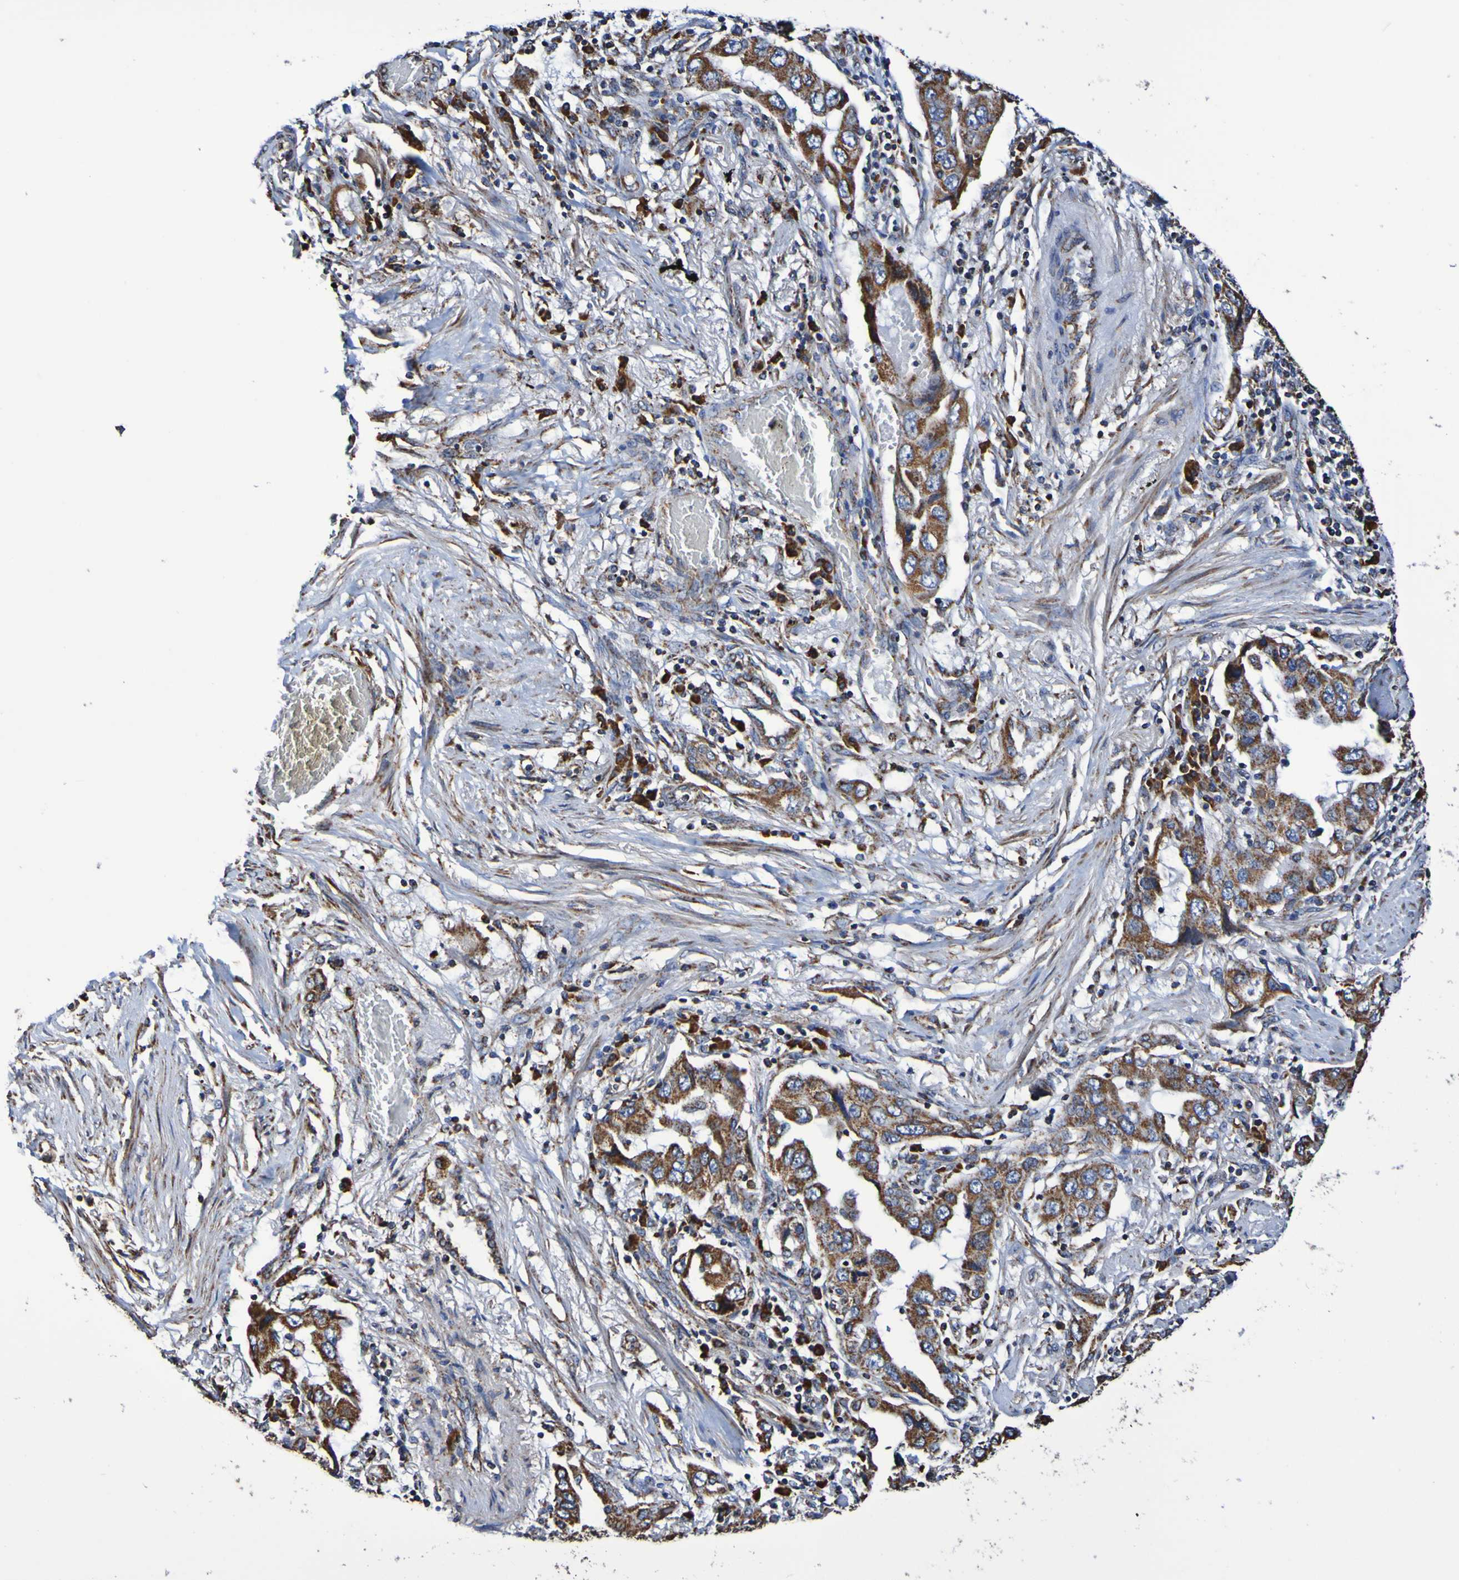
{"staining": {"intensity": "moderate", "quantity": ">75%", "location": "cytoplasmic/membranous"}, "tissue": "lung cancer", "cell_type": "Tumor cells", "image_type": "cancer", "snomed": [{"axis": "morphology", "description": "Adenocarcinoma, NOS"}, {"axis": "topography", "description": "Lung"}], "caption": "A brown stain labels moderate cytoplasmic/membranous positivity of a protein in human adenocarcinoma (lung) tumor cells. Ihc stains the protein of interest in brown and the nuclei are stained blue.", "gene": "IL18R1", "patient": {"sex": "female", "age": 65}}